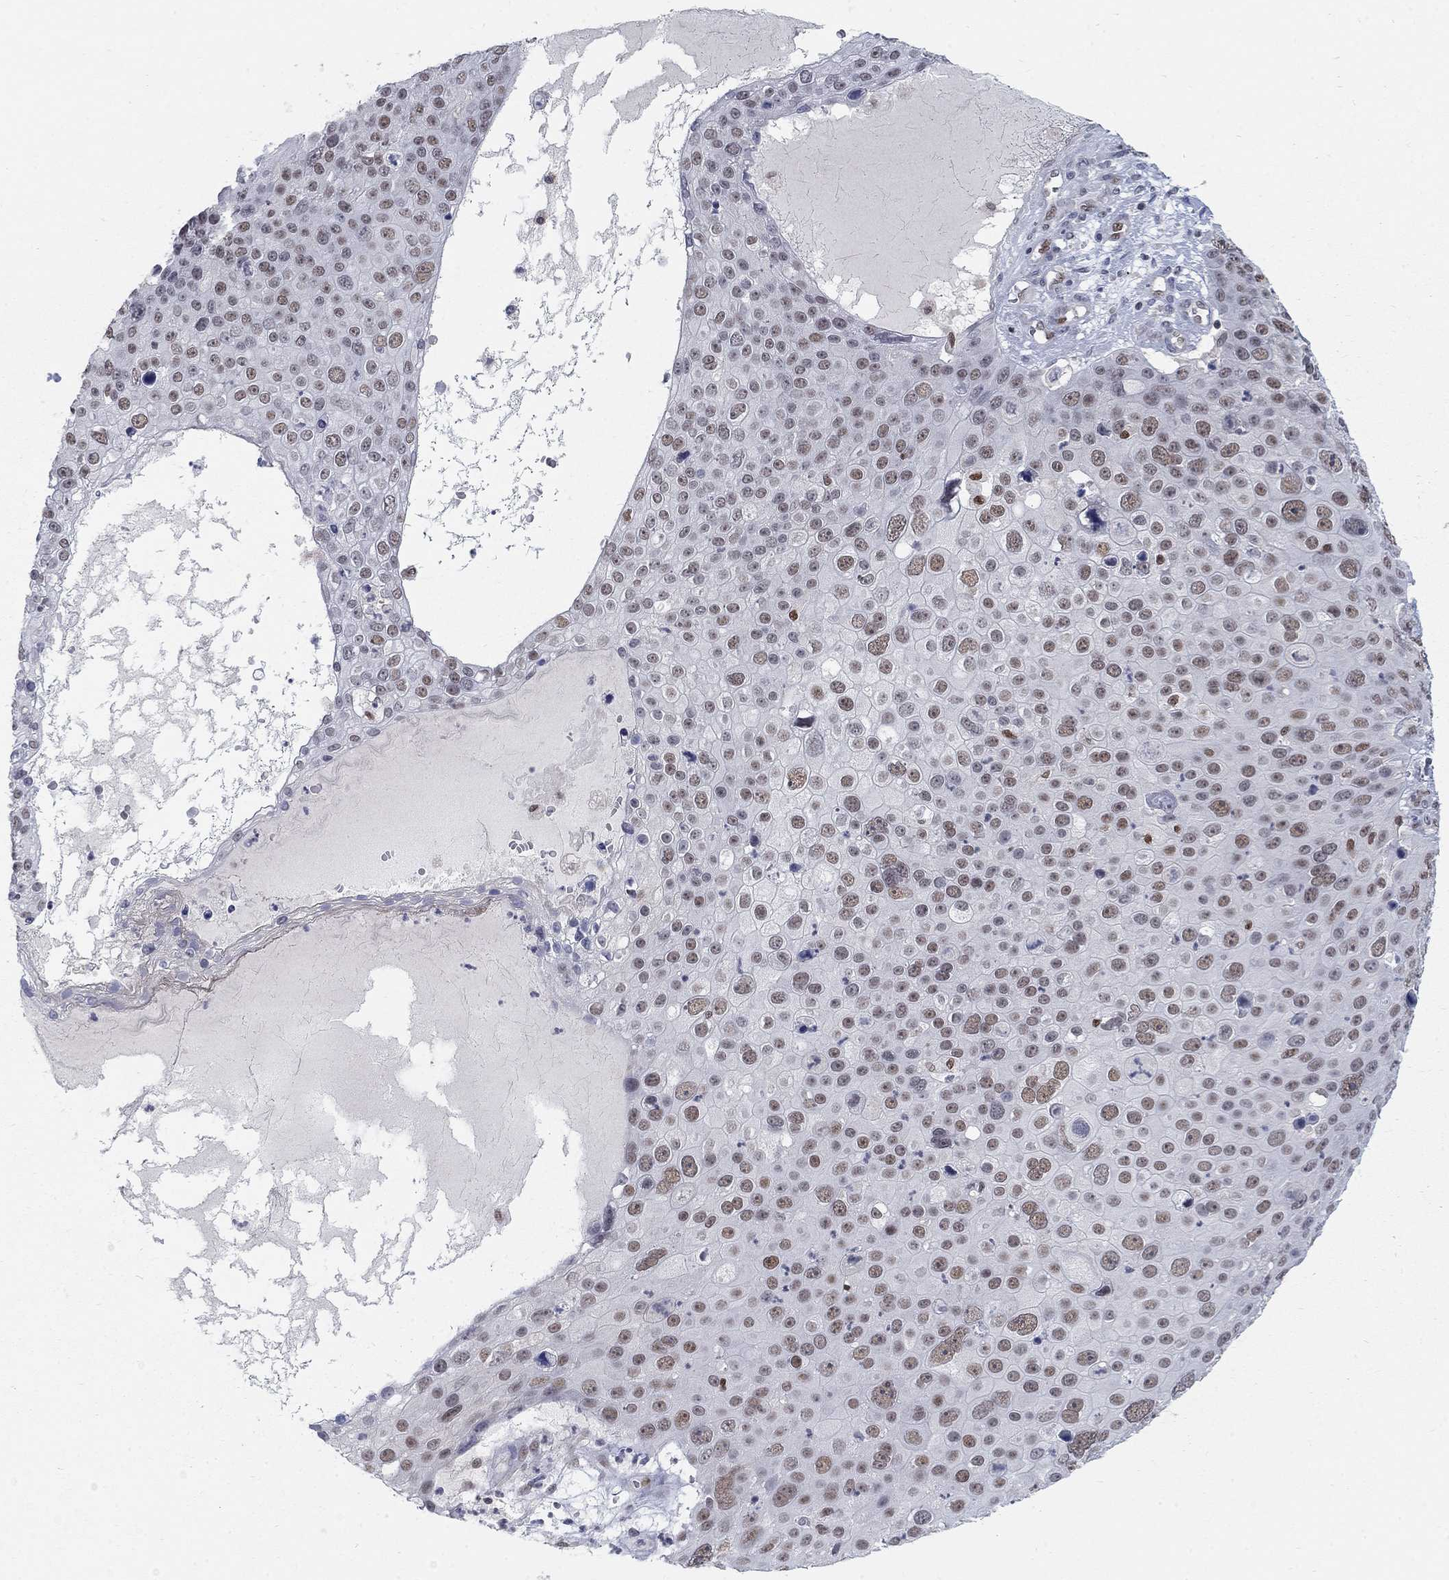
{"staining": {"intensity": "weak", "quantity": "25%-75%", "location": "nuclear"}, "tissue": "skin cancer", "cell_type": "Tumor cells", "image_type": "cancer", "snomed": [{"axis": "morphology", "description": "Squamous cell carcinoma, NOS"}, {"axis": "topography", "description": "Skin"}], "caption": "A micrograph of skin squamous cell carcinoma stained for a protein shows weak nuclear brown staining in tumor cells. (DAB (3,3'-diaminobenzidine) = brown stain, brightfield microscopy at high magnification).", "gene": "GCFC2", "patient": {"sex": "male", "age": 71}}